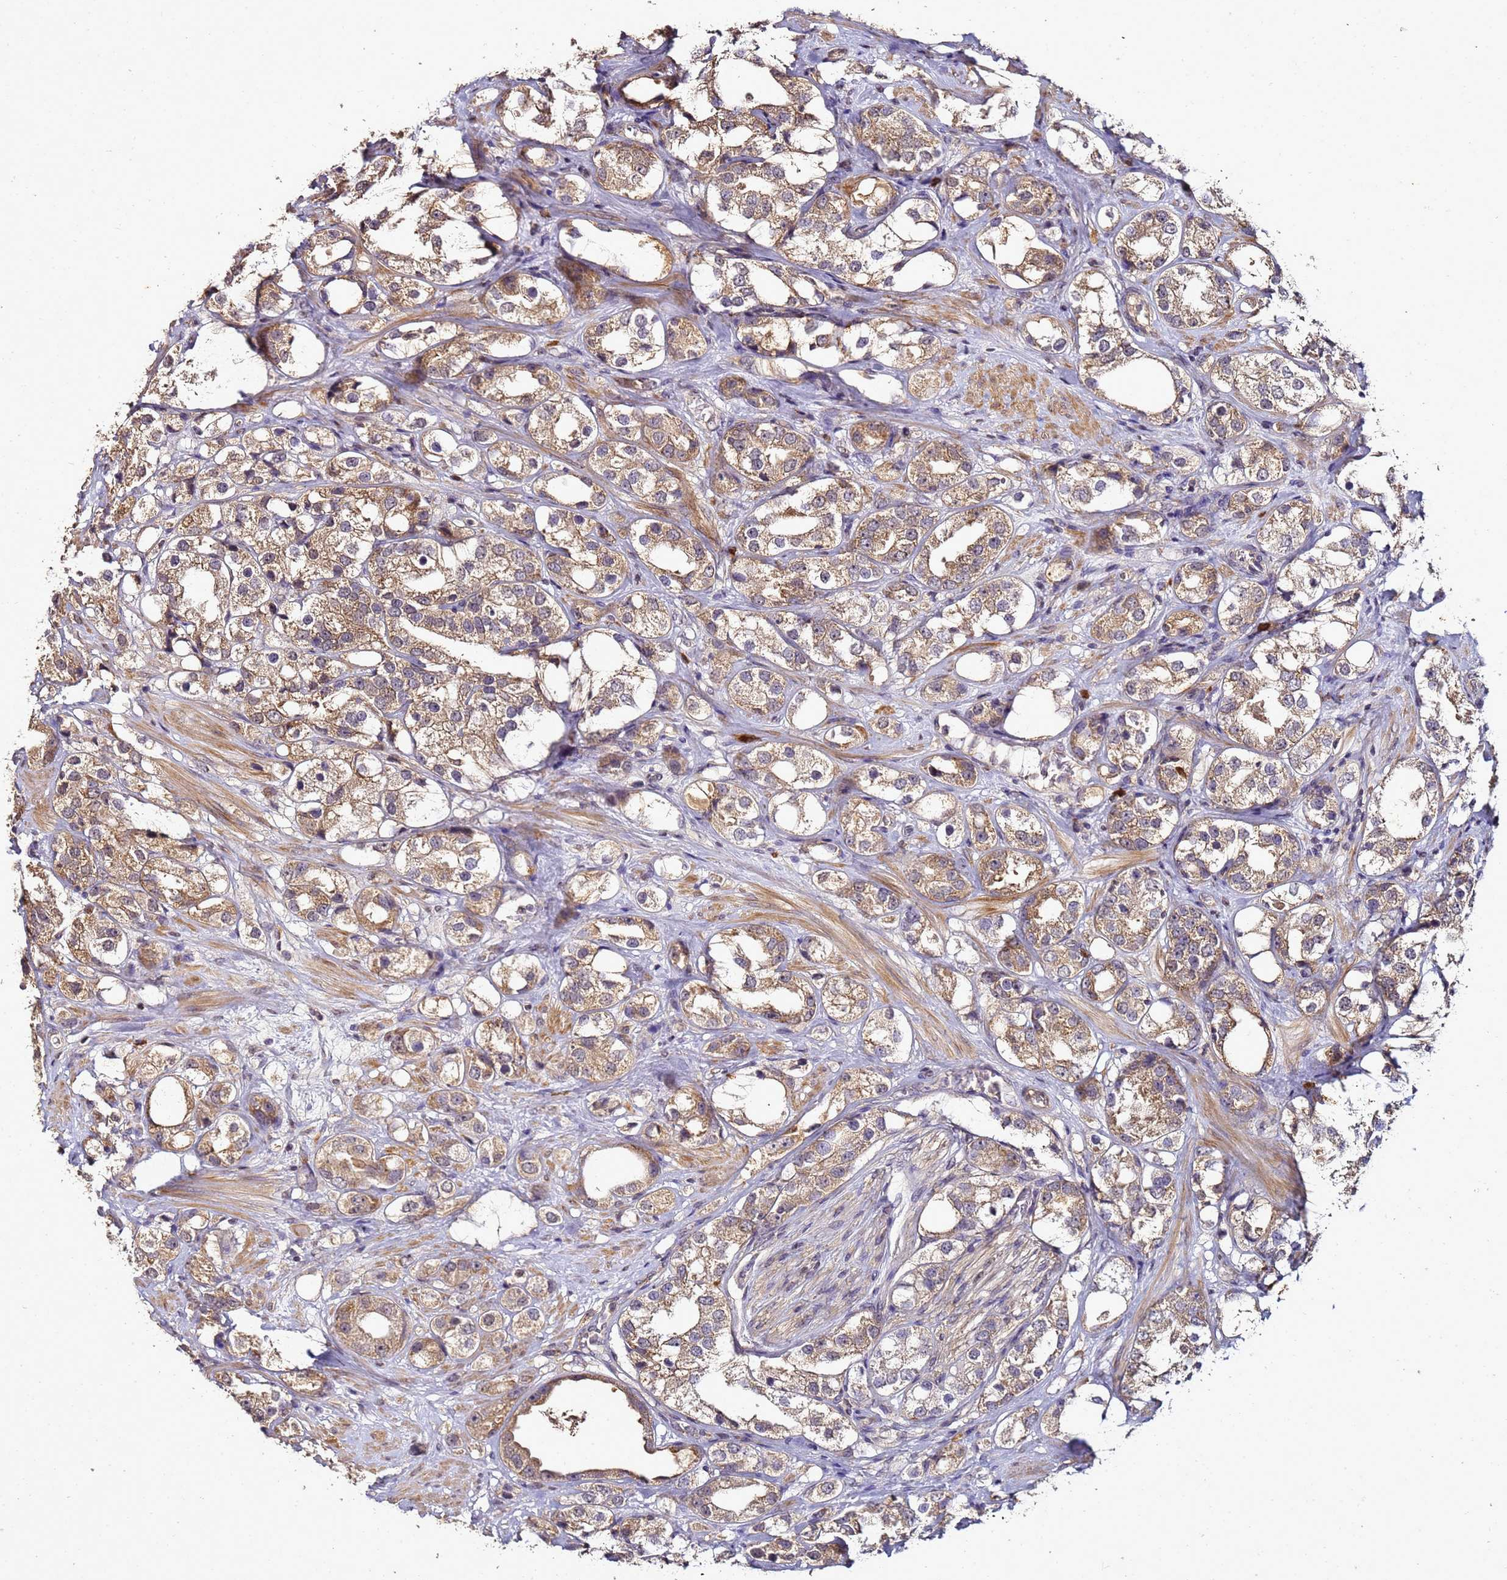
{"staining": {"intensity": "moderate", "quantity": ">75%", "location": "cytoplasmic/membranous"}, "tissue": "prostate cancer", "cell_type": "Tumor cells", "image_type": "cancer", "snomed": [{"axis": "morphology", "description": "Adenocarcinoma, NOS"}, {"axis": "topography", "description": "Prostate"}], "caption": "Protein expression analysis of prostate adenocarcinoma demonstrates moderate cytoplasmic/membranous expression in approximately >75% of tumor cells.", "gene": "ANKRD17", "patient": {"sex": "male", "age": 79}}